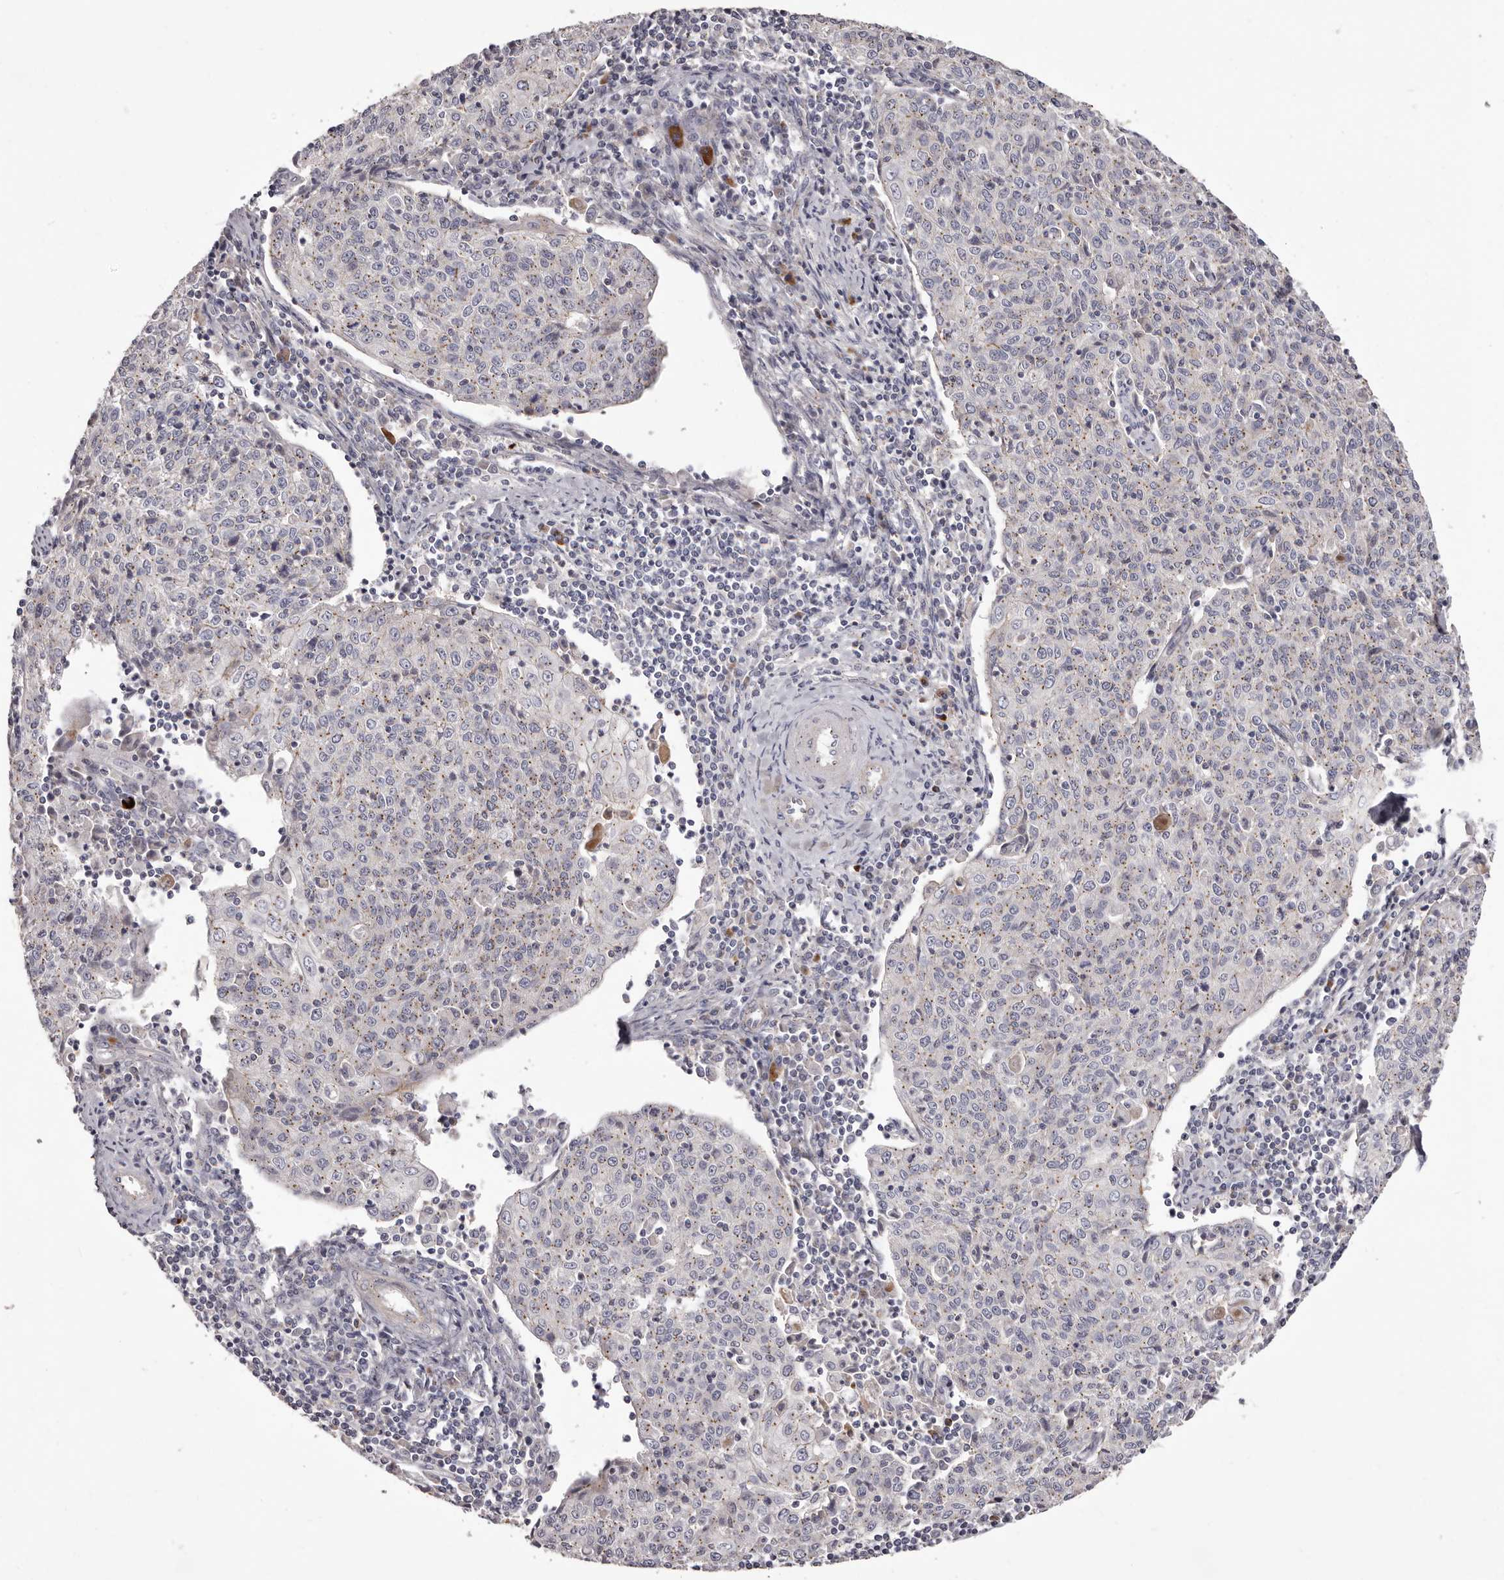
{"staining": {"intensity": "weak", "quantity": "25%-75%", "location": "cytoplasmic/membranous"}, "tissue": "cervical cancer", "cell_type": "Tumor cells", "image_type": "cancer", "snomed": [{"axis": "morphology", "description": "Squamous cell carcinoma, NOS"}, {"axis": "topography", "description": "Cervix"}], "caption": "This micrograph exhibits immunohistochemistry (IHC) staining of human cervical cancer, with low weak cytoplasmic/membranous staining in approximately 25%-75% of tumor cells.", "gene": "PEG10", "patient": {"sex": "female", "age": 48}}